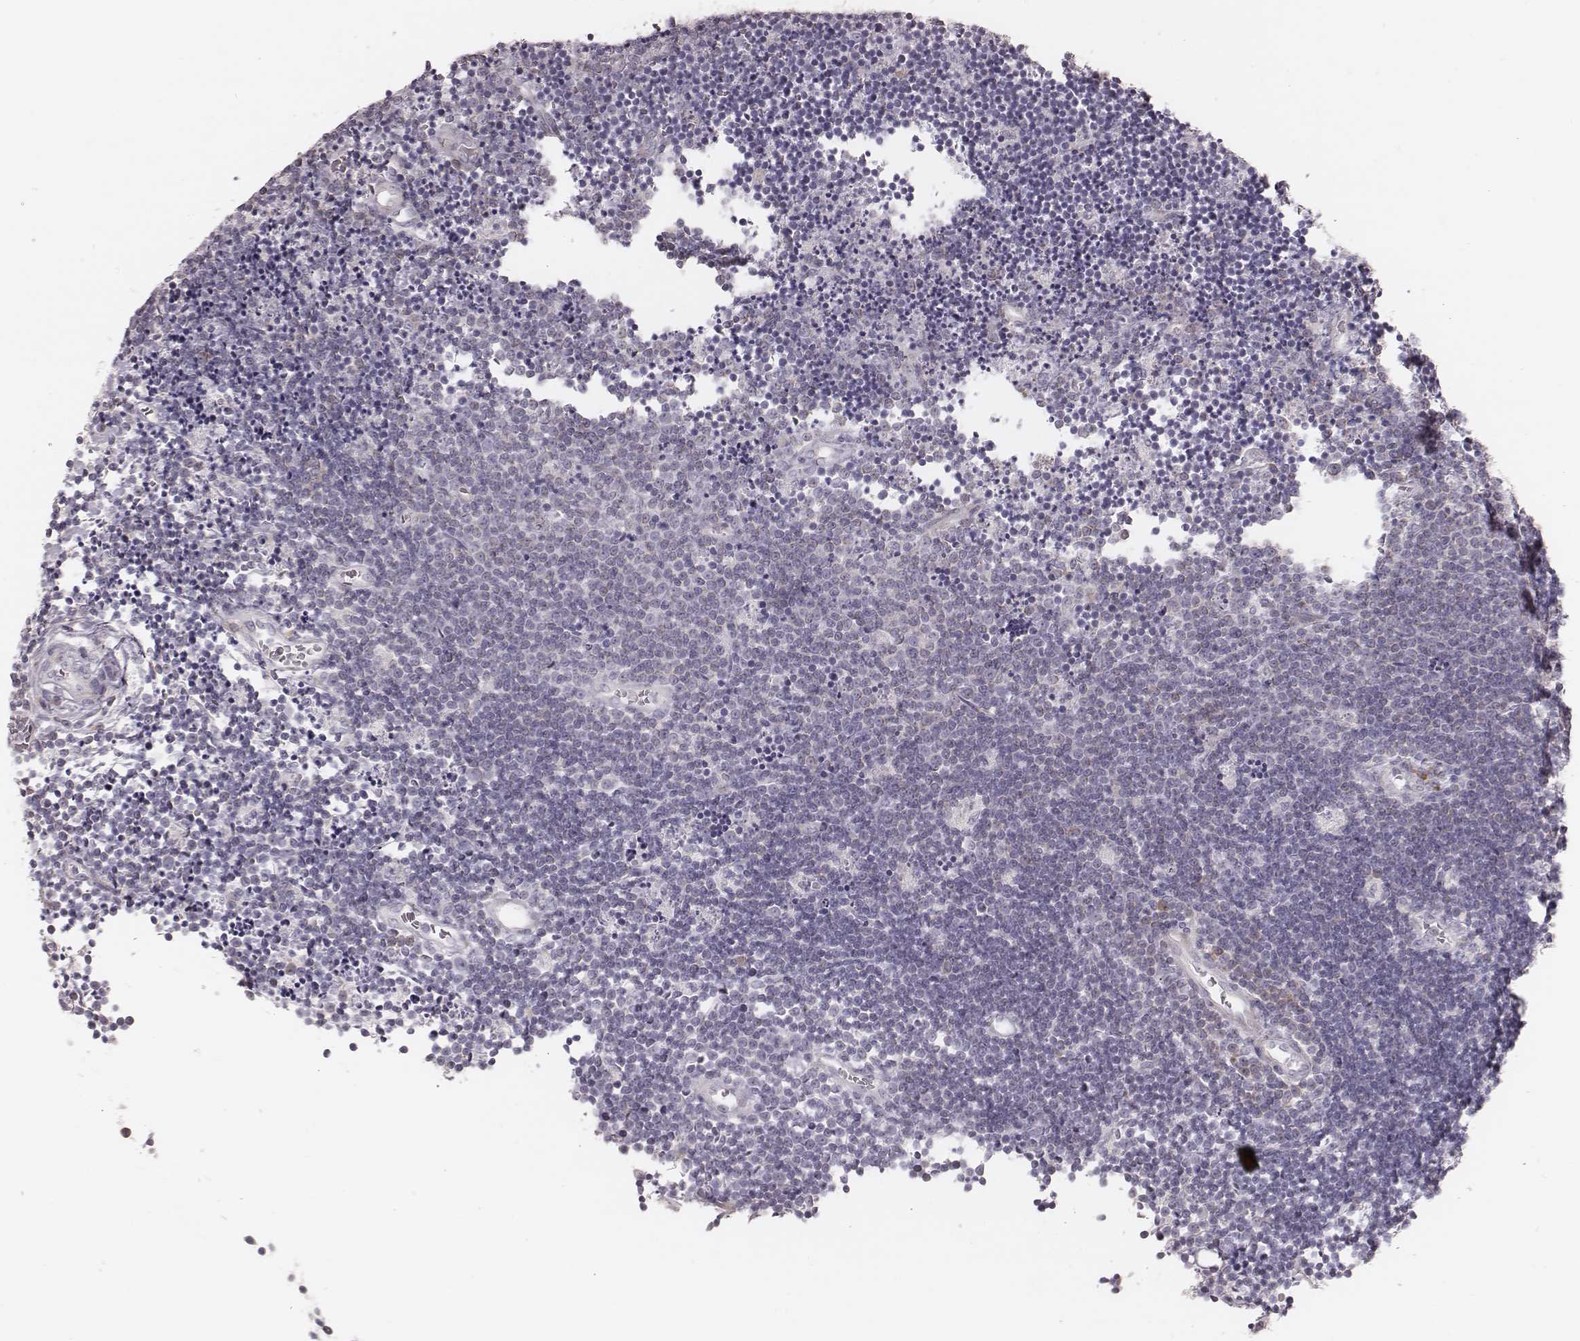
{"staining": {"intensity": "negative", "quantity": "none", "location": "none"}, "tissue": "lymphoma", "cell_type": "Tumor cells", "image_type": "cancer", "snomed": [{"axis": "morphology", "description": "Malignant lymphoma, non-Hodgkin's type, Low grade"}, {"axis": "topography", "description": "Brain"}], "caption": "Tumor cells are negative for protein expression in human low-grade malignant lymphoma, non-Hodgkin's type.", "gene": "KIF5C", "patient": {"sex": "female", "age": 66}}